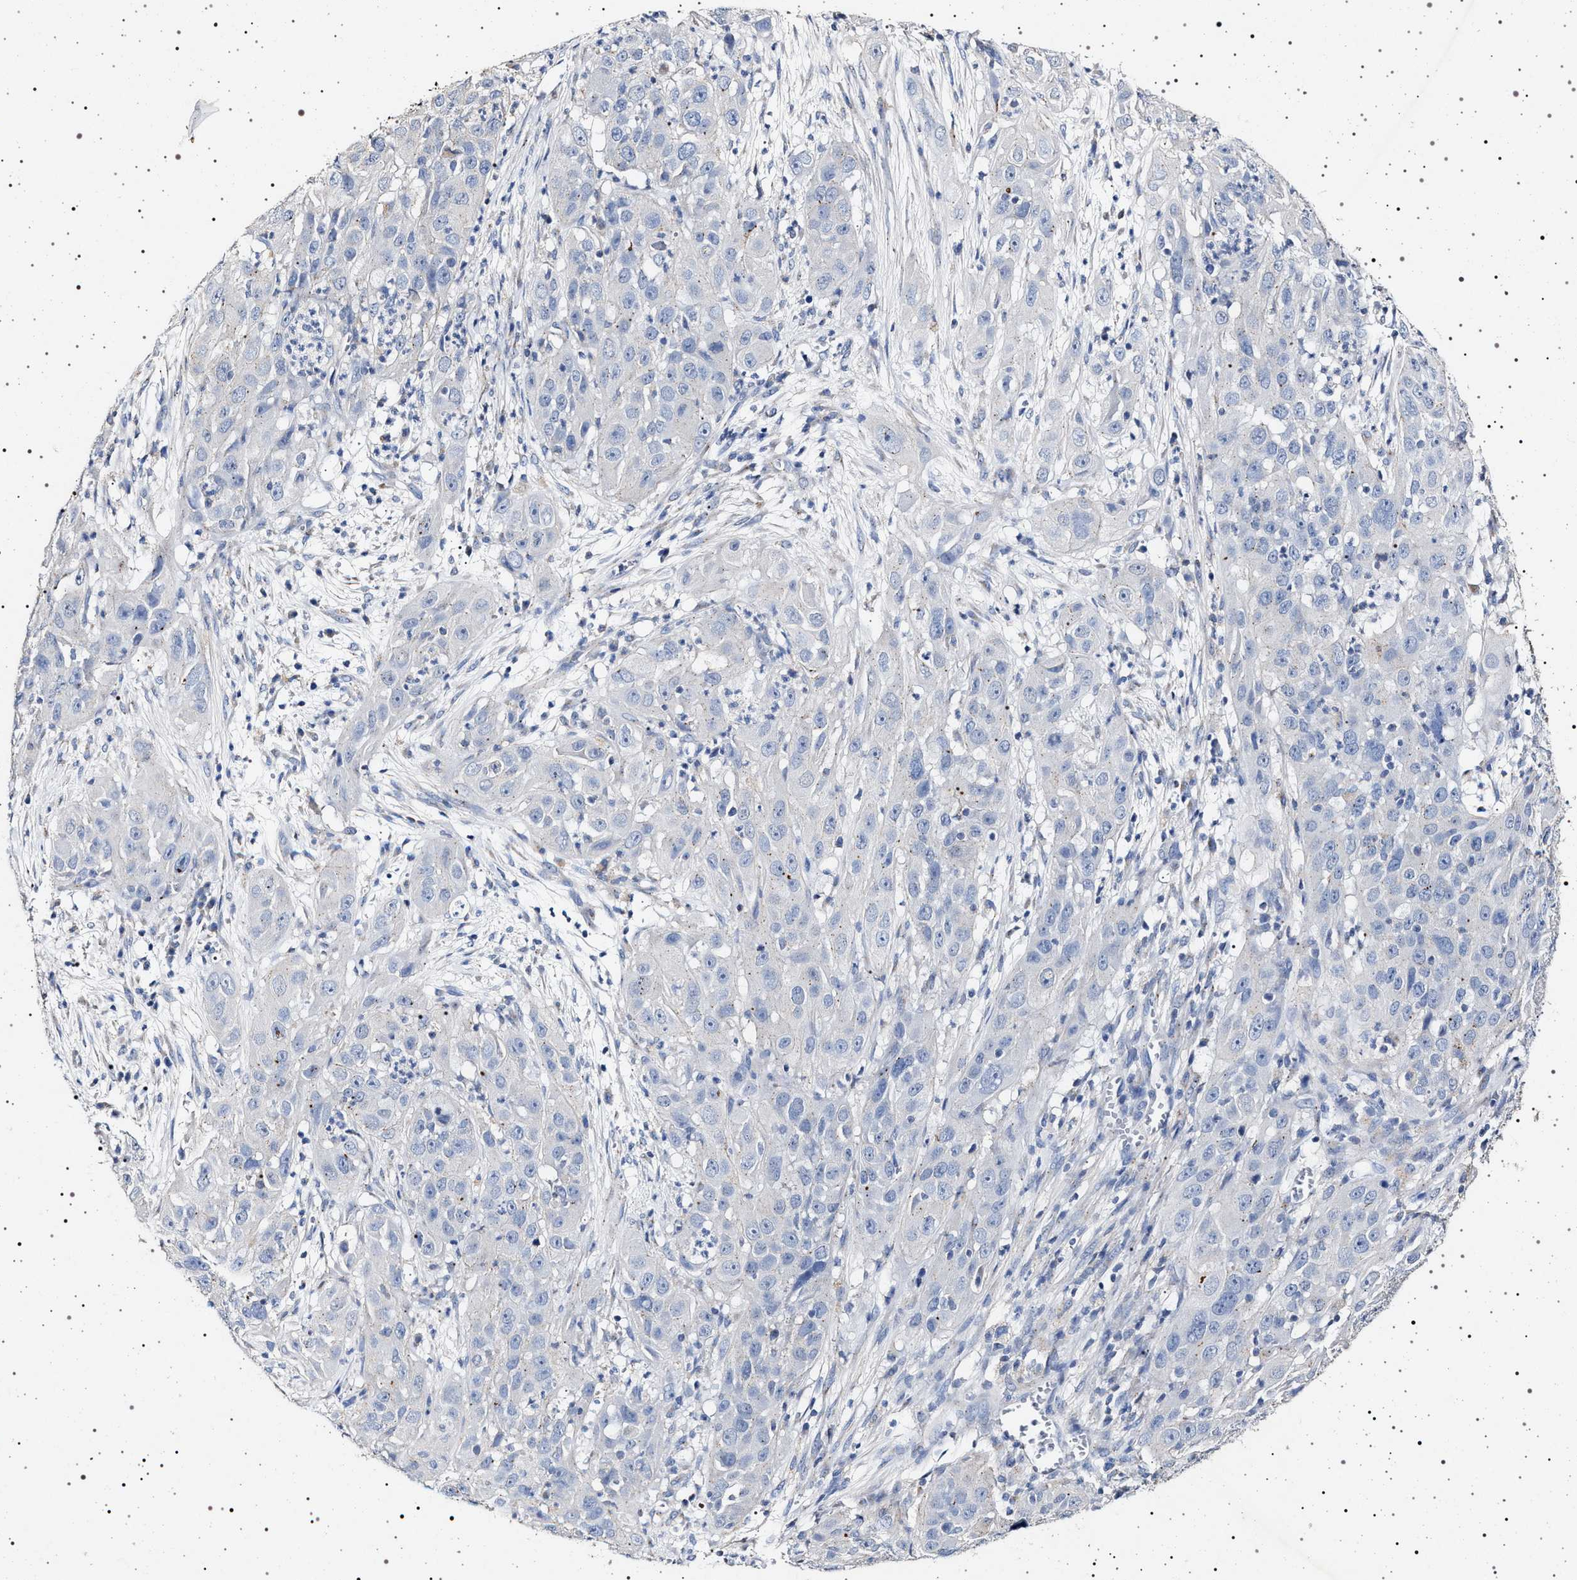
{"staining": {"intensity": "negative", "quantity": "none", "location": "none"}, "tissue": "cervical cancer", "cell_type": "Tumor cells", "image_type": "cancer", "snomed": [{"axis": "morphology", "description": "Squamous cell carcinoma, NOS"}, {"axis": "topography", "description": "Cervix"}], "caption": "A micrograph of squamous cell carcinoma (cervical) stained for a protein reveals no brown staining in tumor cells.", "gene": "NAALADL2", "patient": {"sex": "female", "age": 32}}